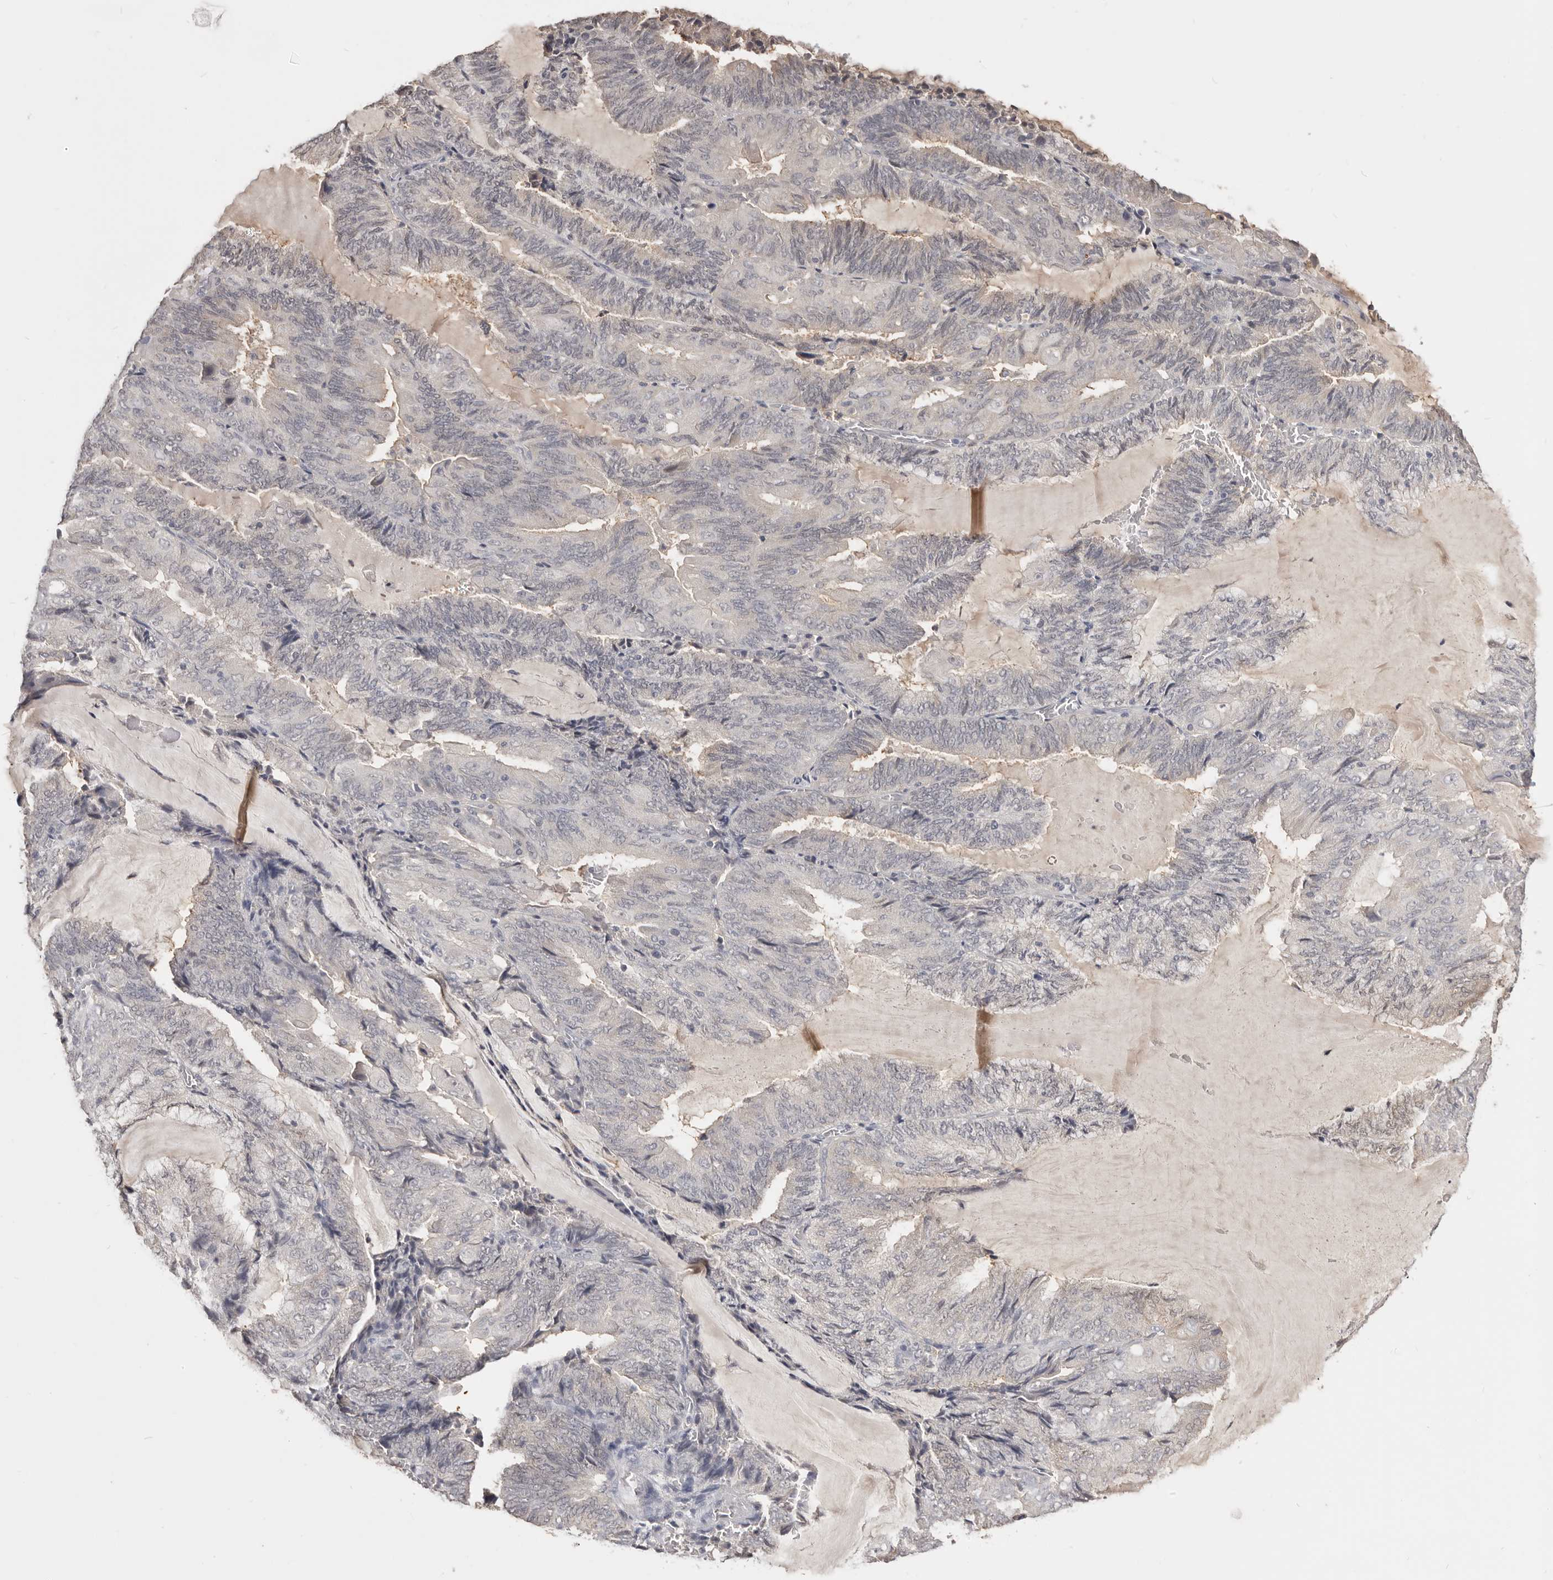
{"staining": {"intensity": "negative", "quantity": "none", "location": "none"}, "tissue": "endometrial cancer", "cell_type": "Tumor cells", "image_type": "cancer", "snomed": [{"axis": "morphology", "description": "Adenocarcinoma, NOS"}, {"axis": "topography", "description": "Endometrium"}], "caption": "Endometrial cancer (adenocarcinoma) was stained to show a protein in brown. There is no significant expression in tumor cells.", "gene": "TSPAN13", "patient": {"sex": "female", "age": 81}}